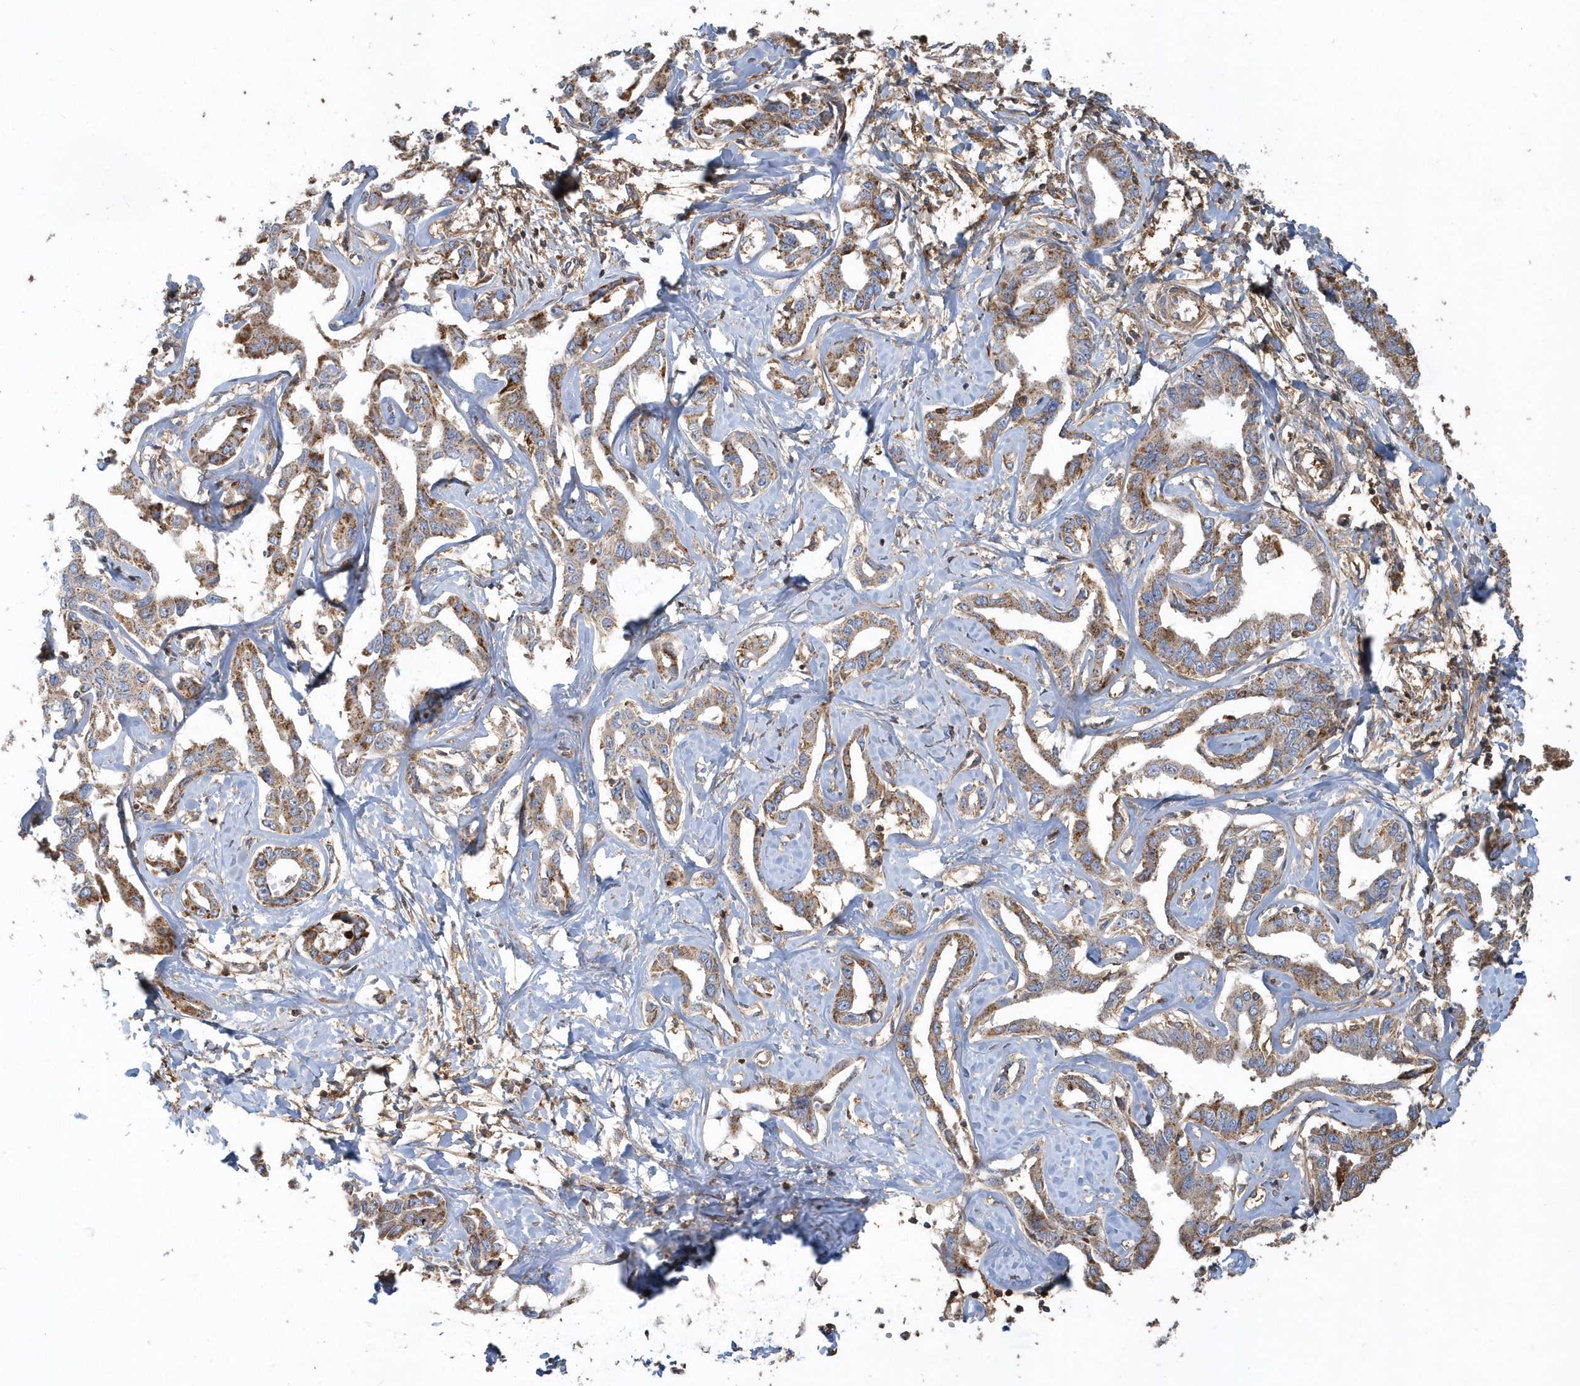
{"staining": {"intensity": "moderate", "quantity": ">75%", "location": "cytoplasmic/membranous"}, "tissue": "liver cancer", "cell_type": "Tumor cells", "image_type": "cancer", "snomed": [{"axis": "morphology", "description": "Cholangiocarcinoma"}, {"axis": "topography", "description": "Liver"}], "caption": "Tumor cells reveal medium levels of moderate cytoplasmic/membranous positivity in about >75% of cells in human liver cancer.", "gene": "TRAIP", "patient": {"sex": "male", "age": 59}}